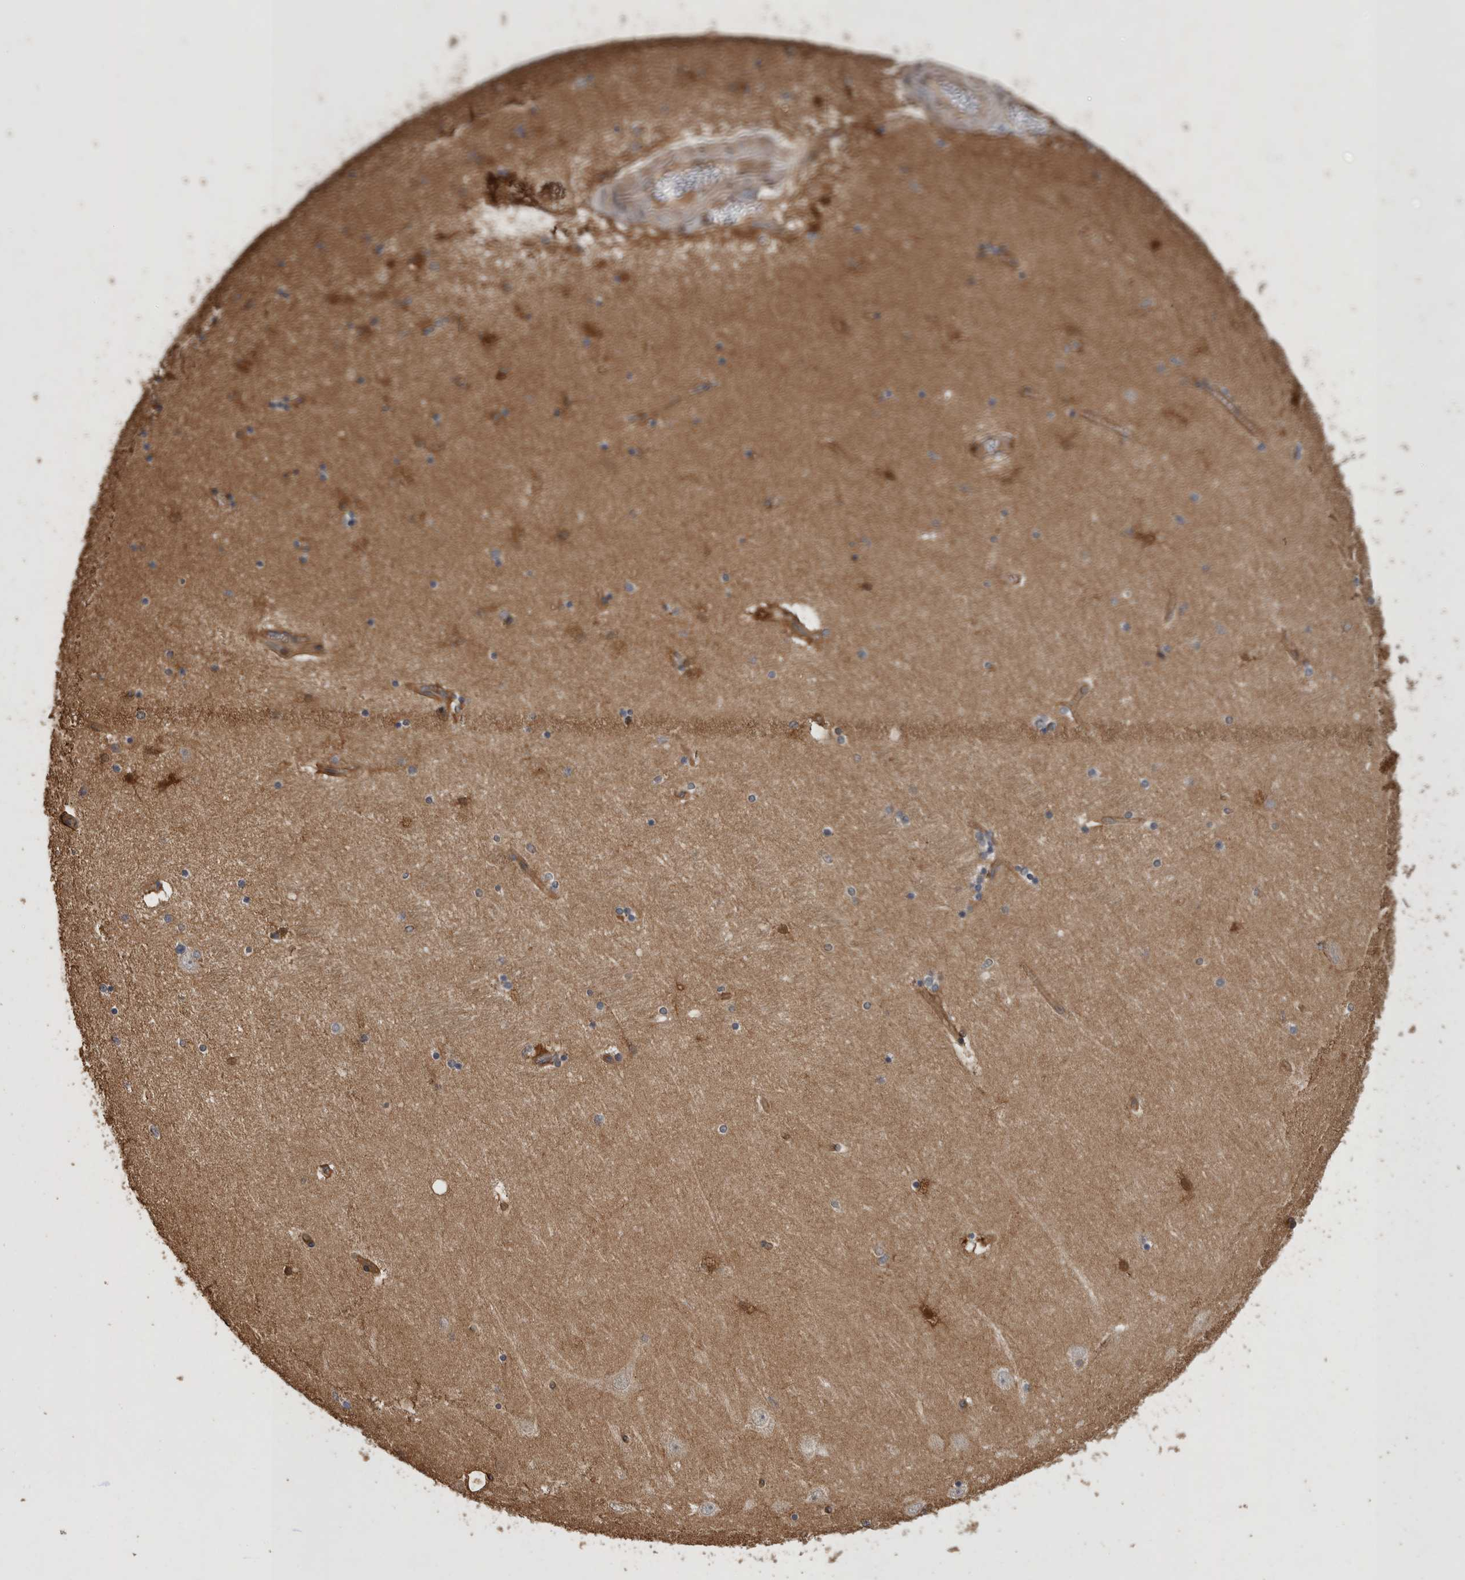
{"staining": {"intensity": "negative", "quantity": "none", "location": "none"}, "tissue": "hippocampus", "cell_type": "Glial cells", "image_type": "normal", "snomed": [{"axis": "morphology", "description": "Normal tissue, NOS"}, {"axis": "topography", "description": "Hippocampus"}], "caption": "DAB immunohistochemical staining of normal hippocampus exhibits no significant staining in glial cells. Brightfield microscopy of IHC stained with DAB (3,3'-diaminobenzidine) (brown) and hematoxylin (blue), captured at high magnification.", "gene": "RHPN1", "patient": {"sex": "female", "age": 54}}